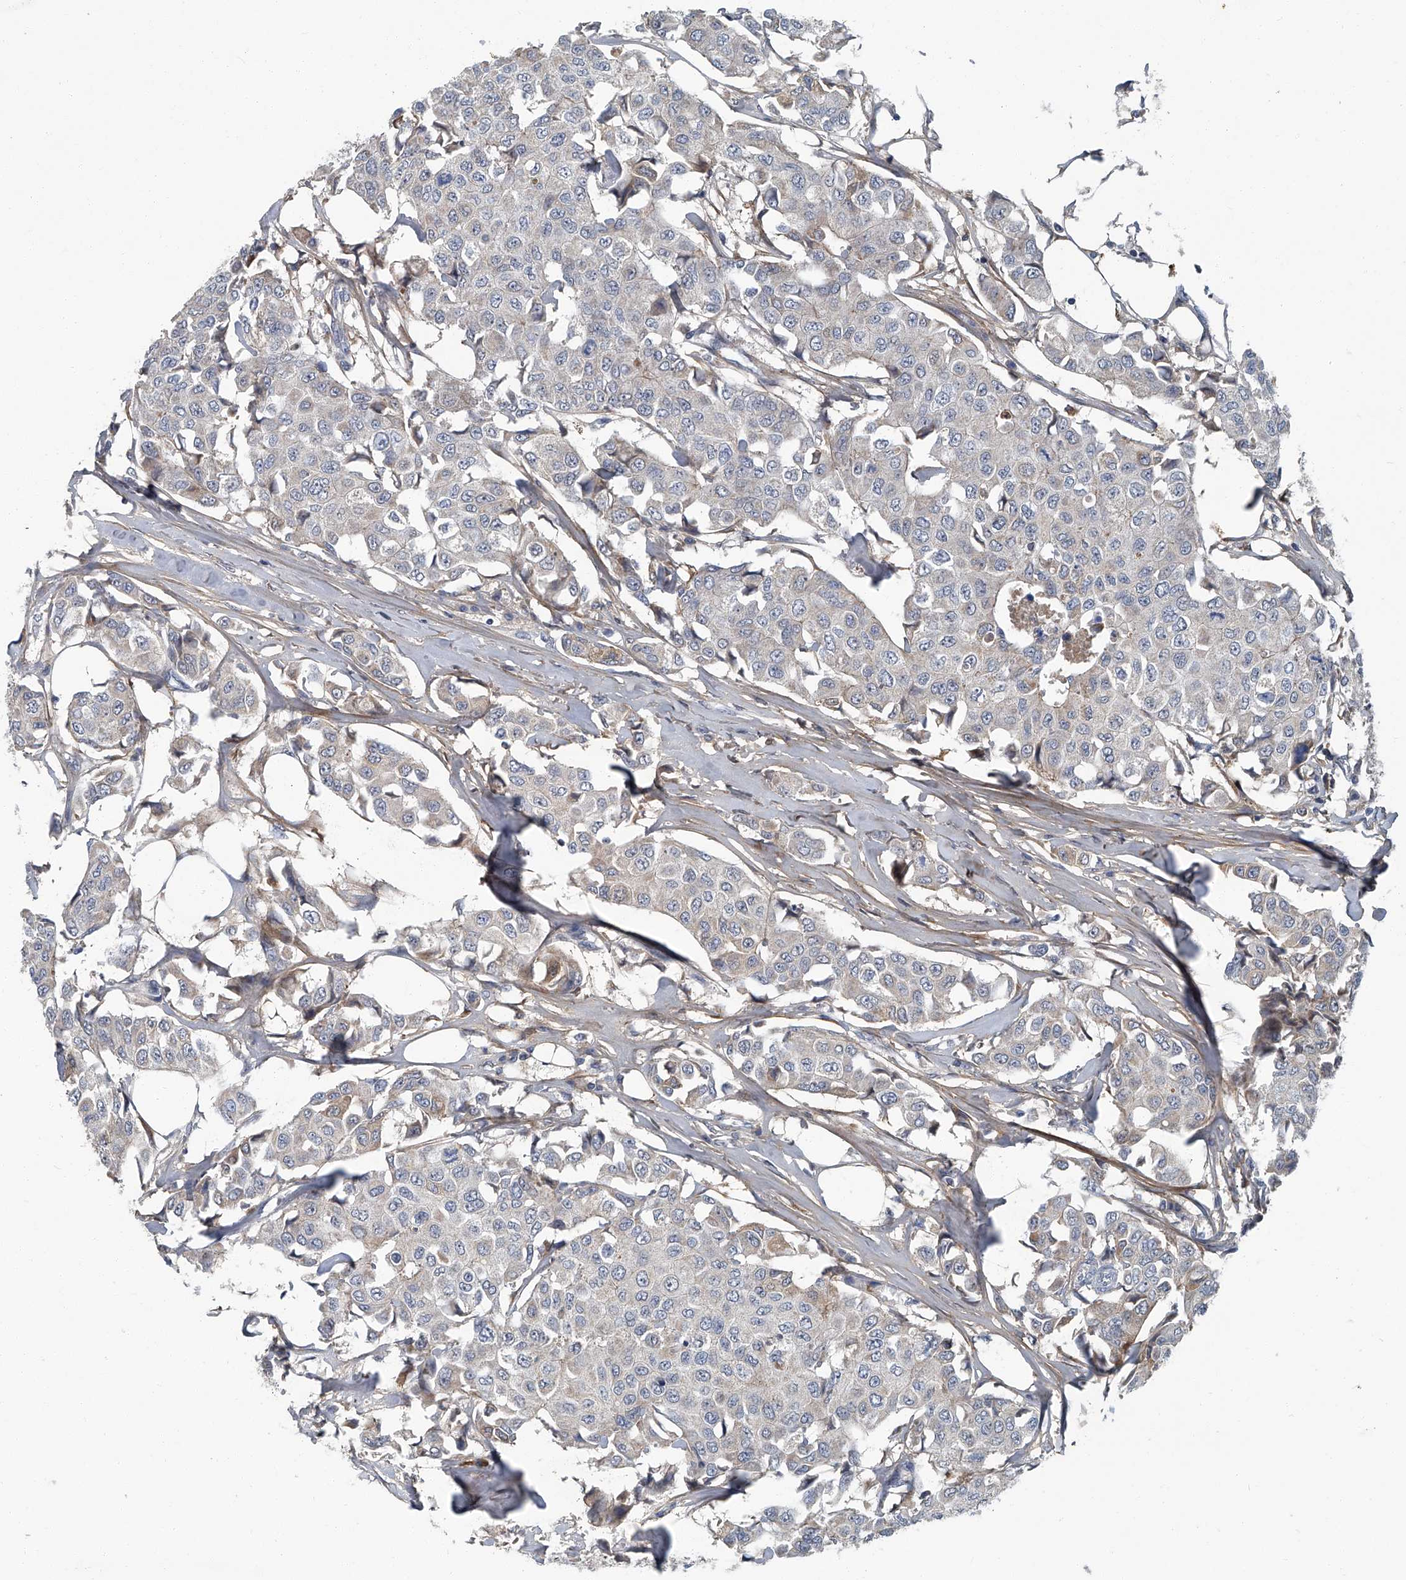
{"staining": {"intensity": "negative", "quantity": "none", "location": "none"}, "tissue": "breast cancer", "cell_type": "Tumor cells", "image_type": "cancer", "snomed": [{"axis": "morphology", "description": "Duct carcinoma"}, {"axis": "topography", "description": "Breast"}], "caption": "Breast cancer (invasive ductal carcinoma) was stained to show a protein in brown. There is no significant positivity in tumor cells. (DAB immunohistochemistry (IHC) with hematoxylin counter stain).", "gene": "AKNAD1", "patient": {"sex": "female", "age": 80}}